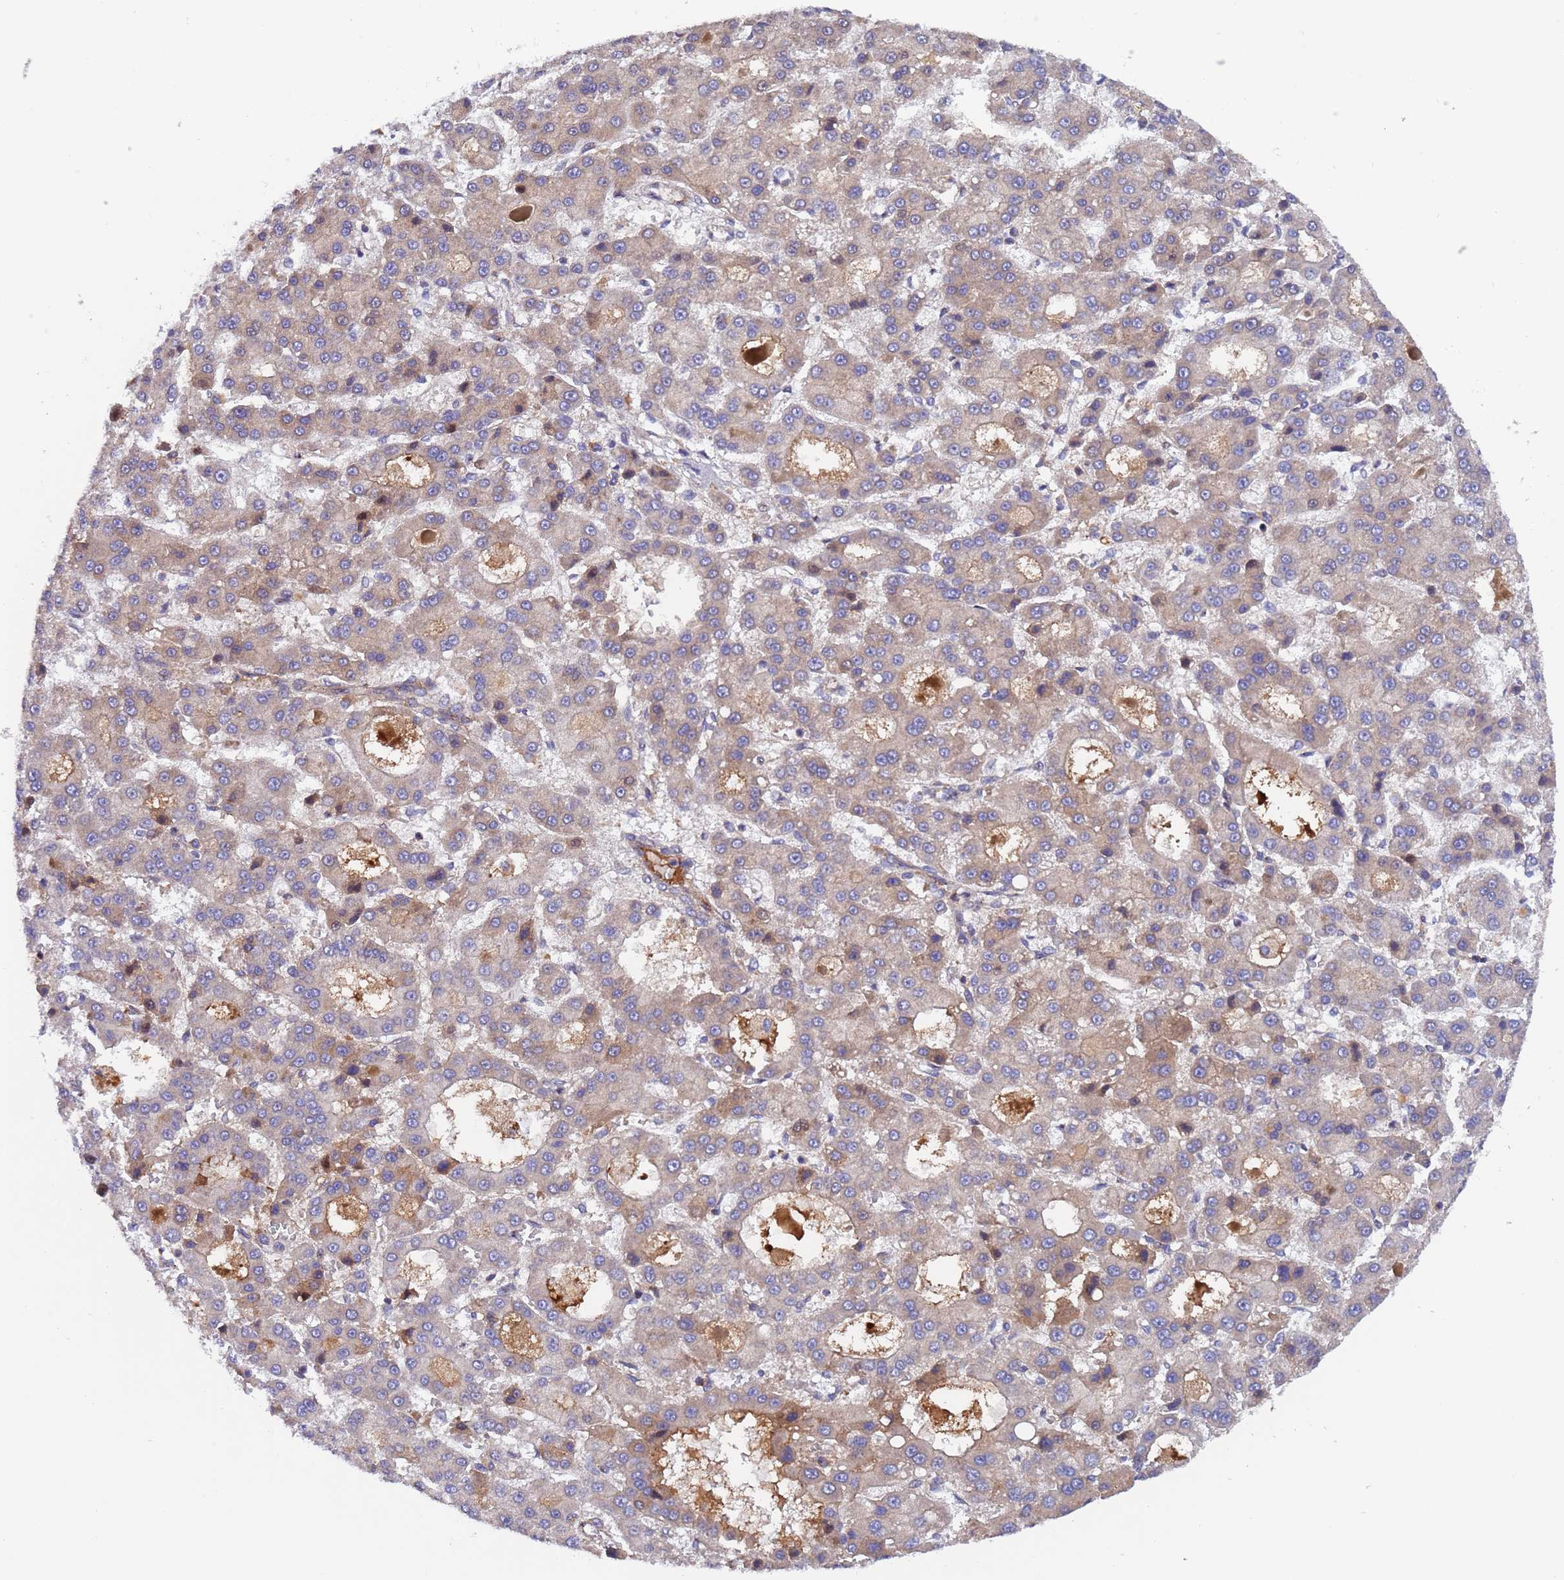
{"staining": {"intensity": "weak", "quantity": "<25%", "location": "cytoplasmic/membranous"}, "tissue": "liver cancer", "cell_type": "Tumor cells", "image_type": "cancer", "snomed": [{"axis": "morphology", "description": "Carcinoma, Hepatocellular, NOS"}, {"axis": "topography", "description": "Liver"}], "caption": "The histopathology image shows no significant expression in tumor cells of liver hepatocellular carcinoma.", "gene": "PARP16", "patient": {"sex": "male", "age": 70}}